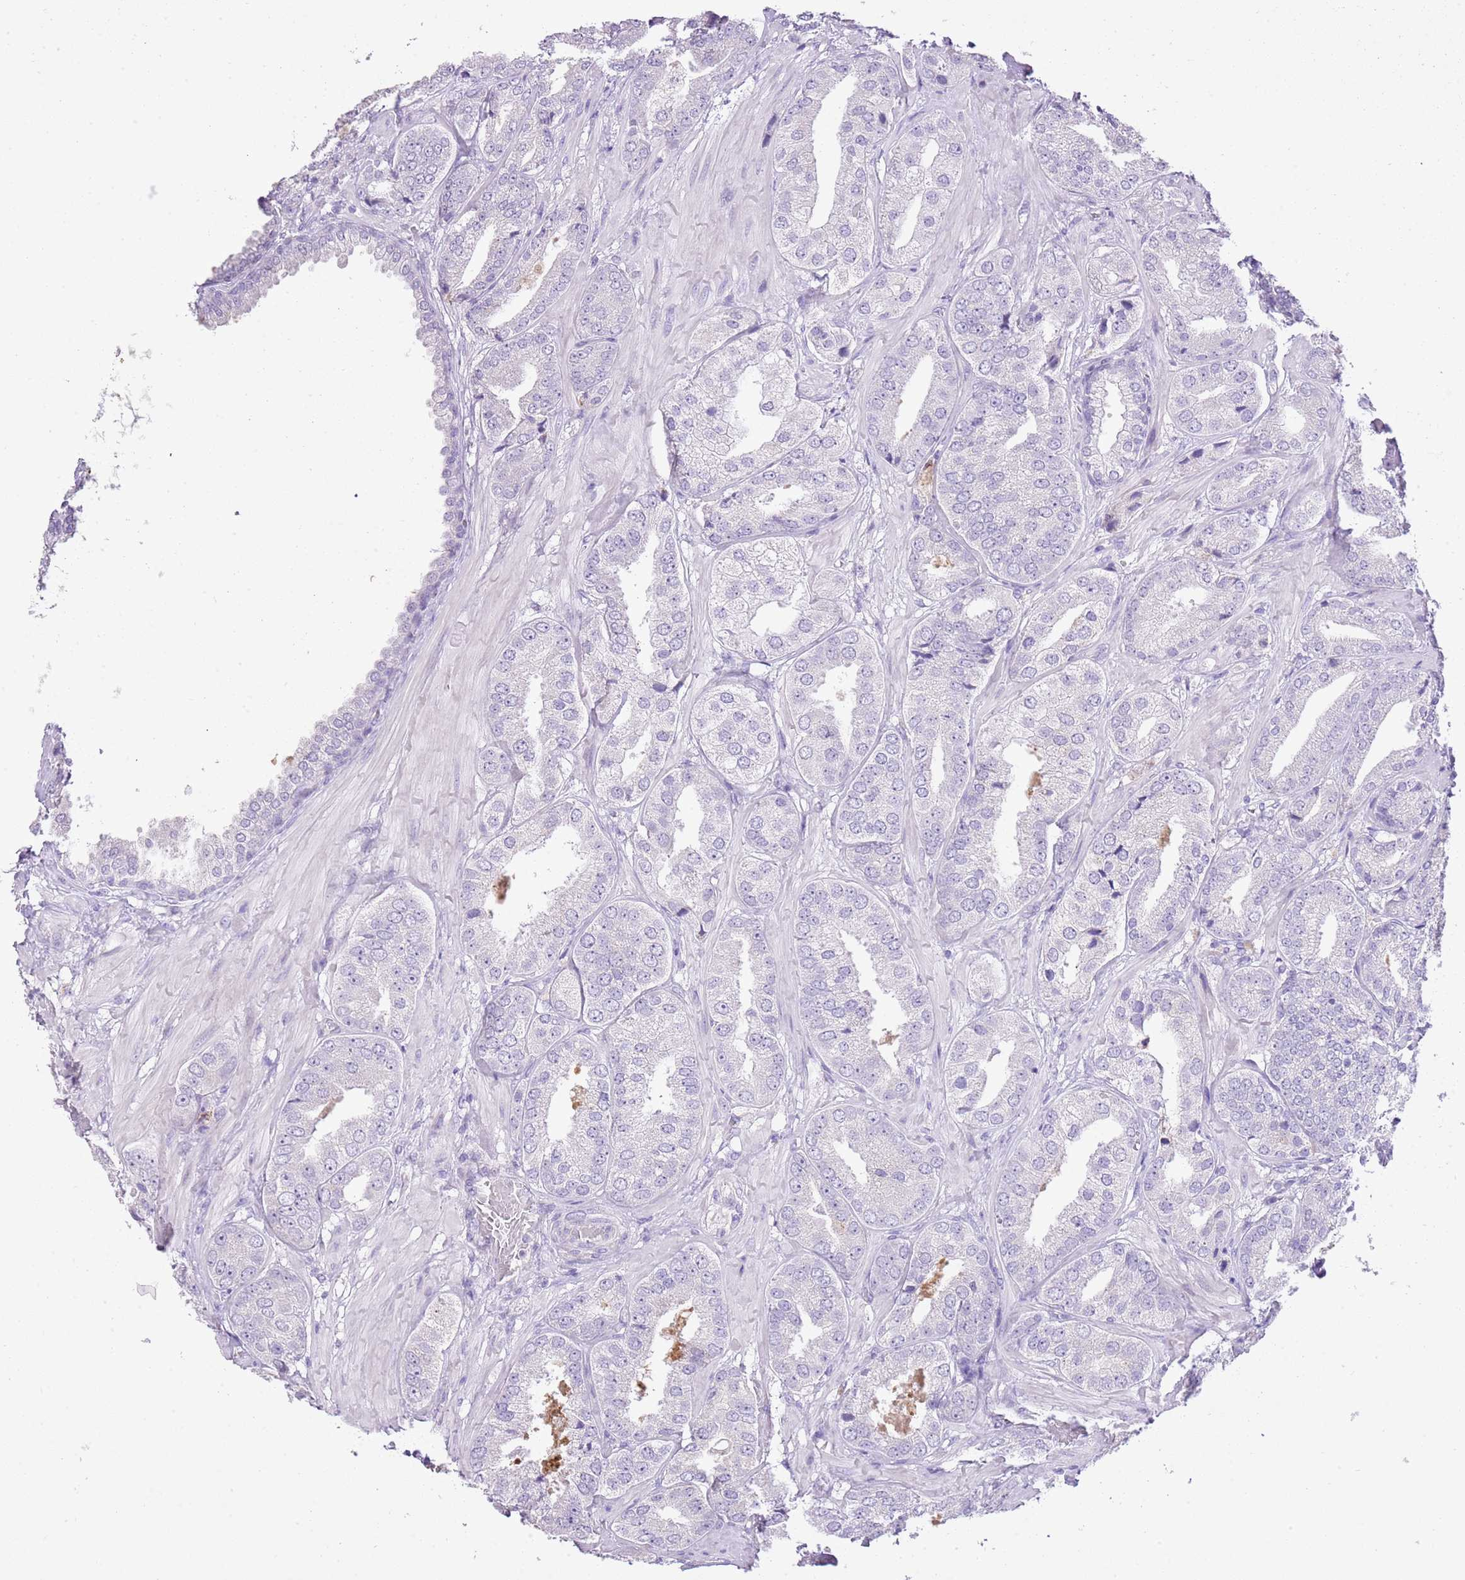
{"staining": {"intensity": "negative", "quantity": "none", "location": "none"}, "tissue": "prostate cancer", "cell_type": "Tumor cells", "image_type": "cancer", "snomed": [{"axis": "morphology", "description": "Adenocarcinoma, High grade"}, {"axis": "topography", "description": "Prostate"}], "caption": "Histopathology image shows no protein positivity in tumor cells of prostate cancer (high-grade adenocarcinoma) tissue.", "gene": "XPO7", "patient": {"sex": "male", "age": 63}}